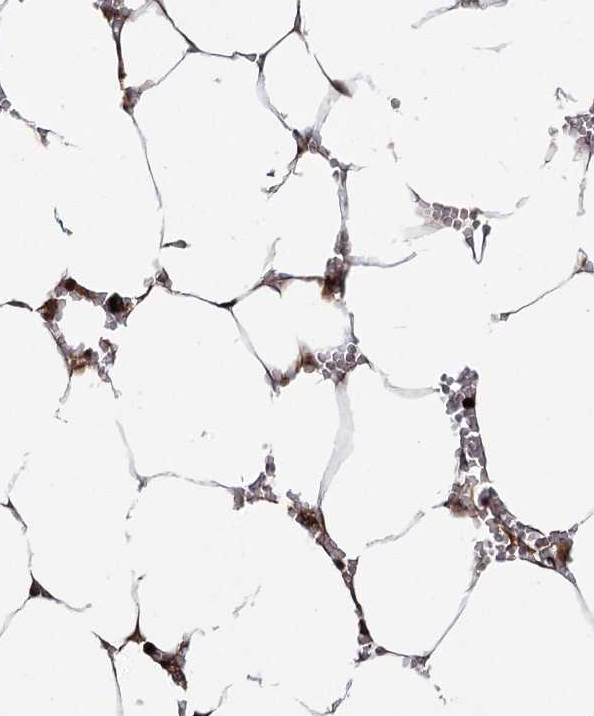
{"staining": {"intensity": "moderate", "quantity": "25%-75%", "location": "nuclear"}, "tissue": "bone marrow", "cell_type": "Hematopoietic cells", "image_type": "normal", "snomed": [{"axis": "morphology", "description": "Normal tissue, NOS"}, {"axis": "topography", "description": "Bone marrow"}], "caption": "Protein expression analysis of unremarkable bone marrow shows moderate nuclear expression in approximately 25%-75% of hematopoietic cells.", "gene": "PIK3C2A", "patient": {"sex": "male", "age": 70}}